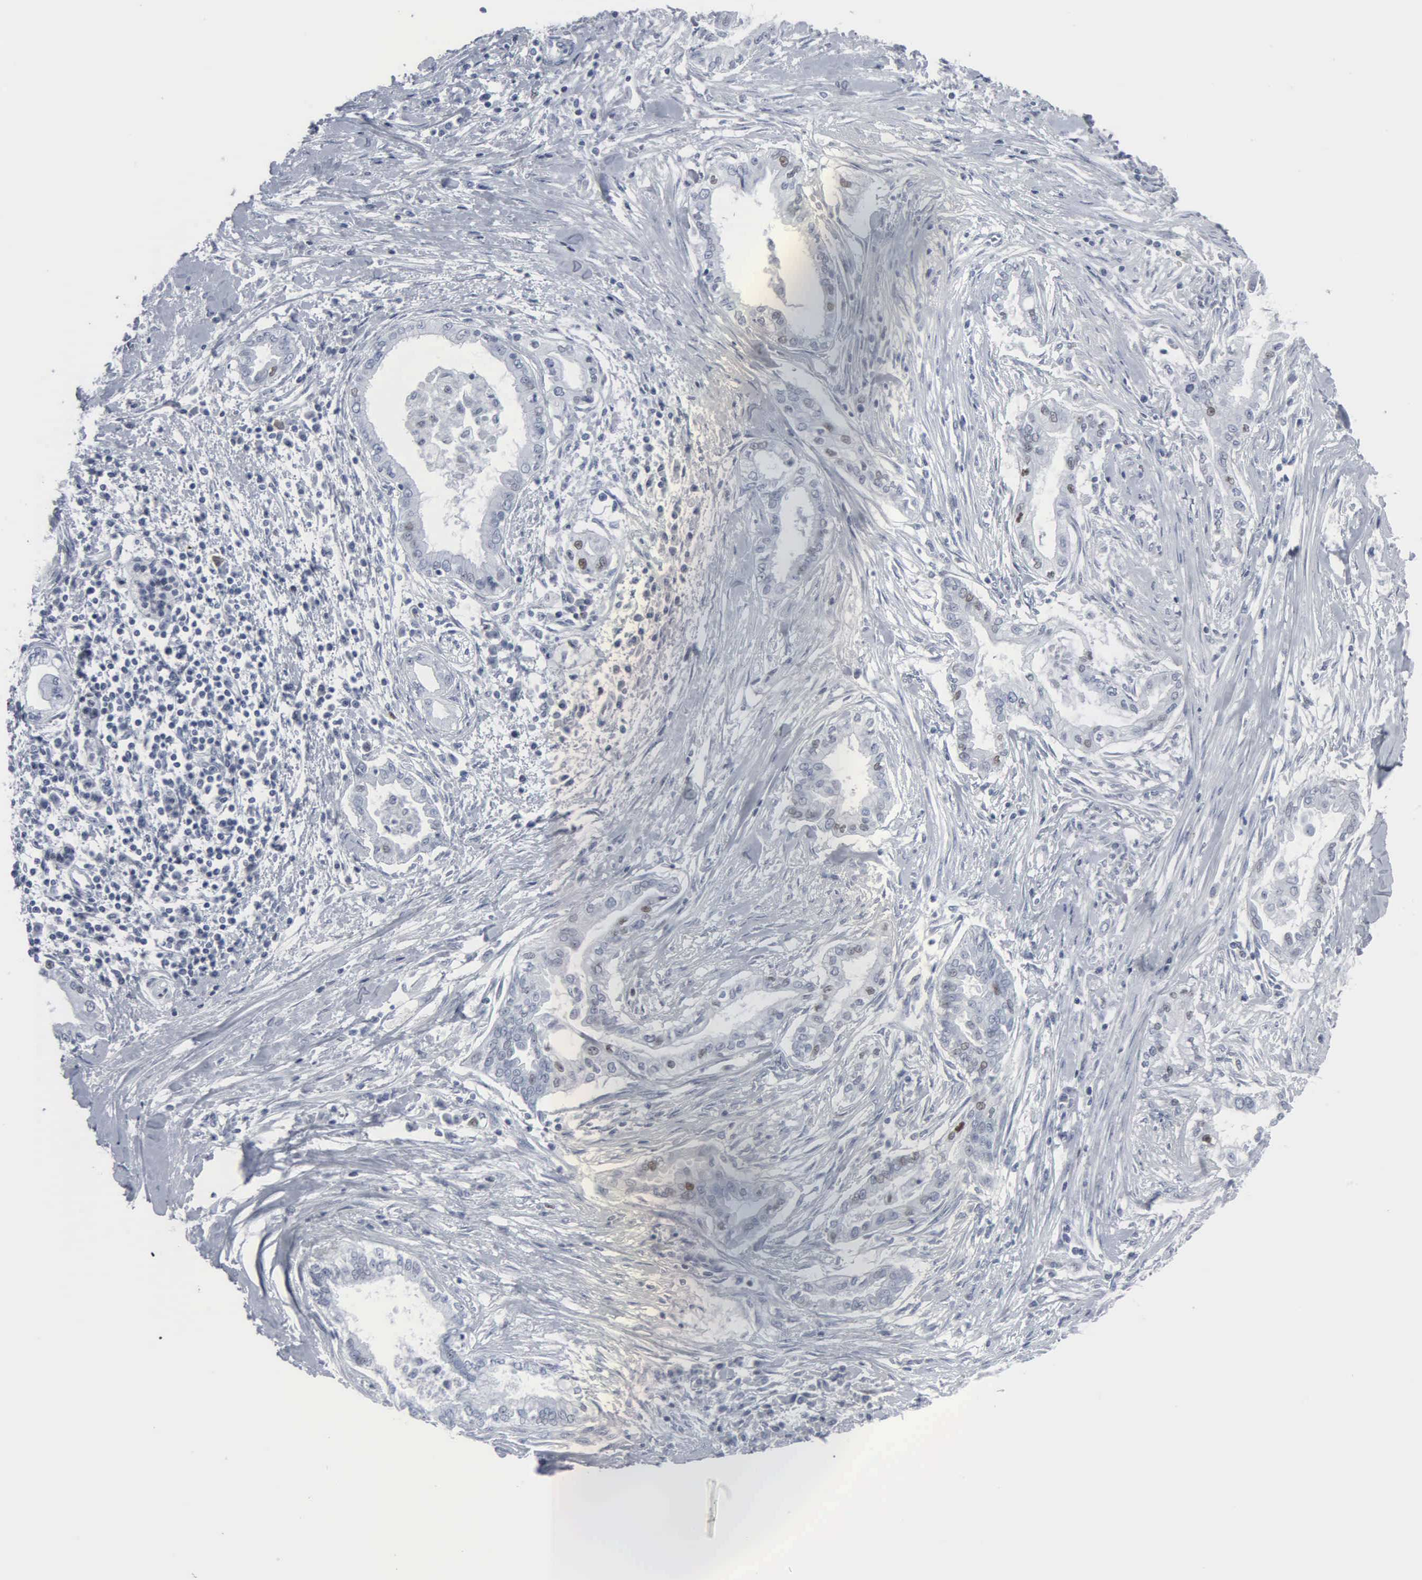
{"staining": {"intensity": "negative", "quantity": "none", "location": "none"}, "tissue": "pancreatic cancer", "cell_type": "Tumor cells", "image_type": "cancer", "snomed": [{"axis": "morphology", "description": "Adenocarcinoma, NOS"}, {"axis": "topography", "description": "Pancreas"}], "caption": "The immunohistochemistry micrograph has no significant positivity in tumor cells of pancreatic cancer (adenocarcinoma) tissue.", "gene": "CCND3", "patient": {"sex": "female", "age": 64}}